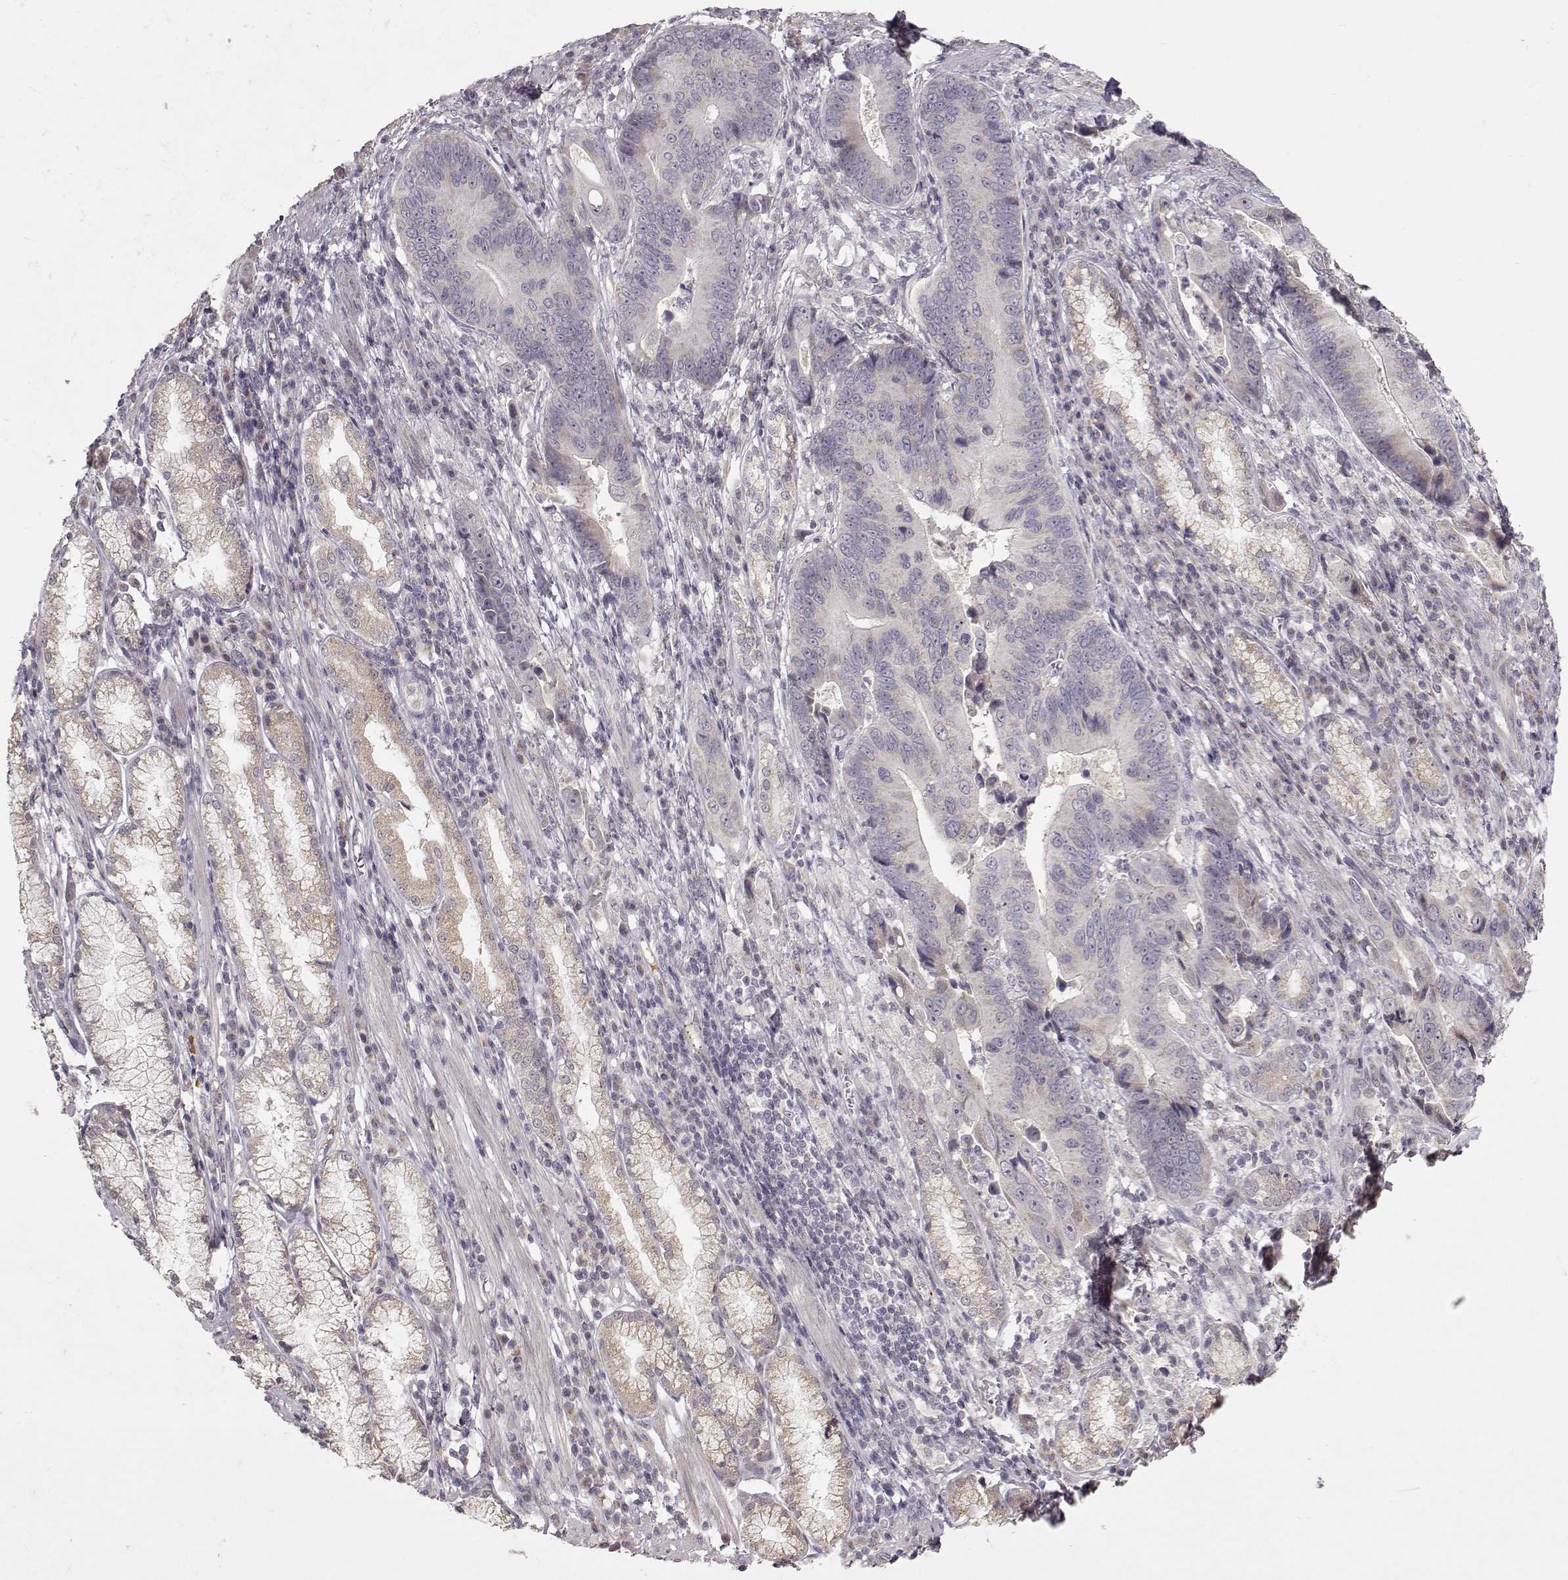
{"staining": {"intensity": "weak", "quantity": "25%-75%", "location": "cytoplasmic/membranous"}, "tissue": "stomach cancer", "cell_type": "Tumor cells", "image_type": "cancer", "snomed": [{"axis": "morphology", "description": "Adenocarcinoma, NOS"}, {"axis": "topography", "description": "Stomach"}], "caption": "Approximately 25%-75% of tumor cells in human adenocarcinoma (stomach) display weak cytoplasmic/membranous protein positivity as visualized by brown immunohistochemical staining.", "gene": "PNMT", "patient": {"sex": "male", "age": 84}}